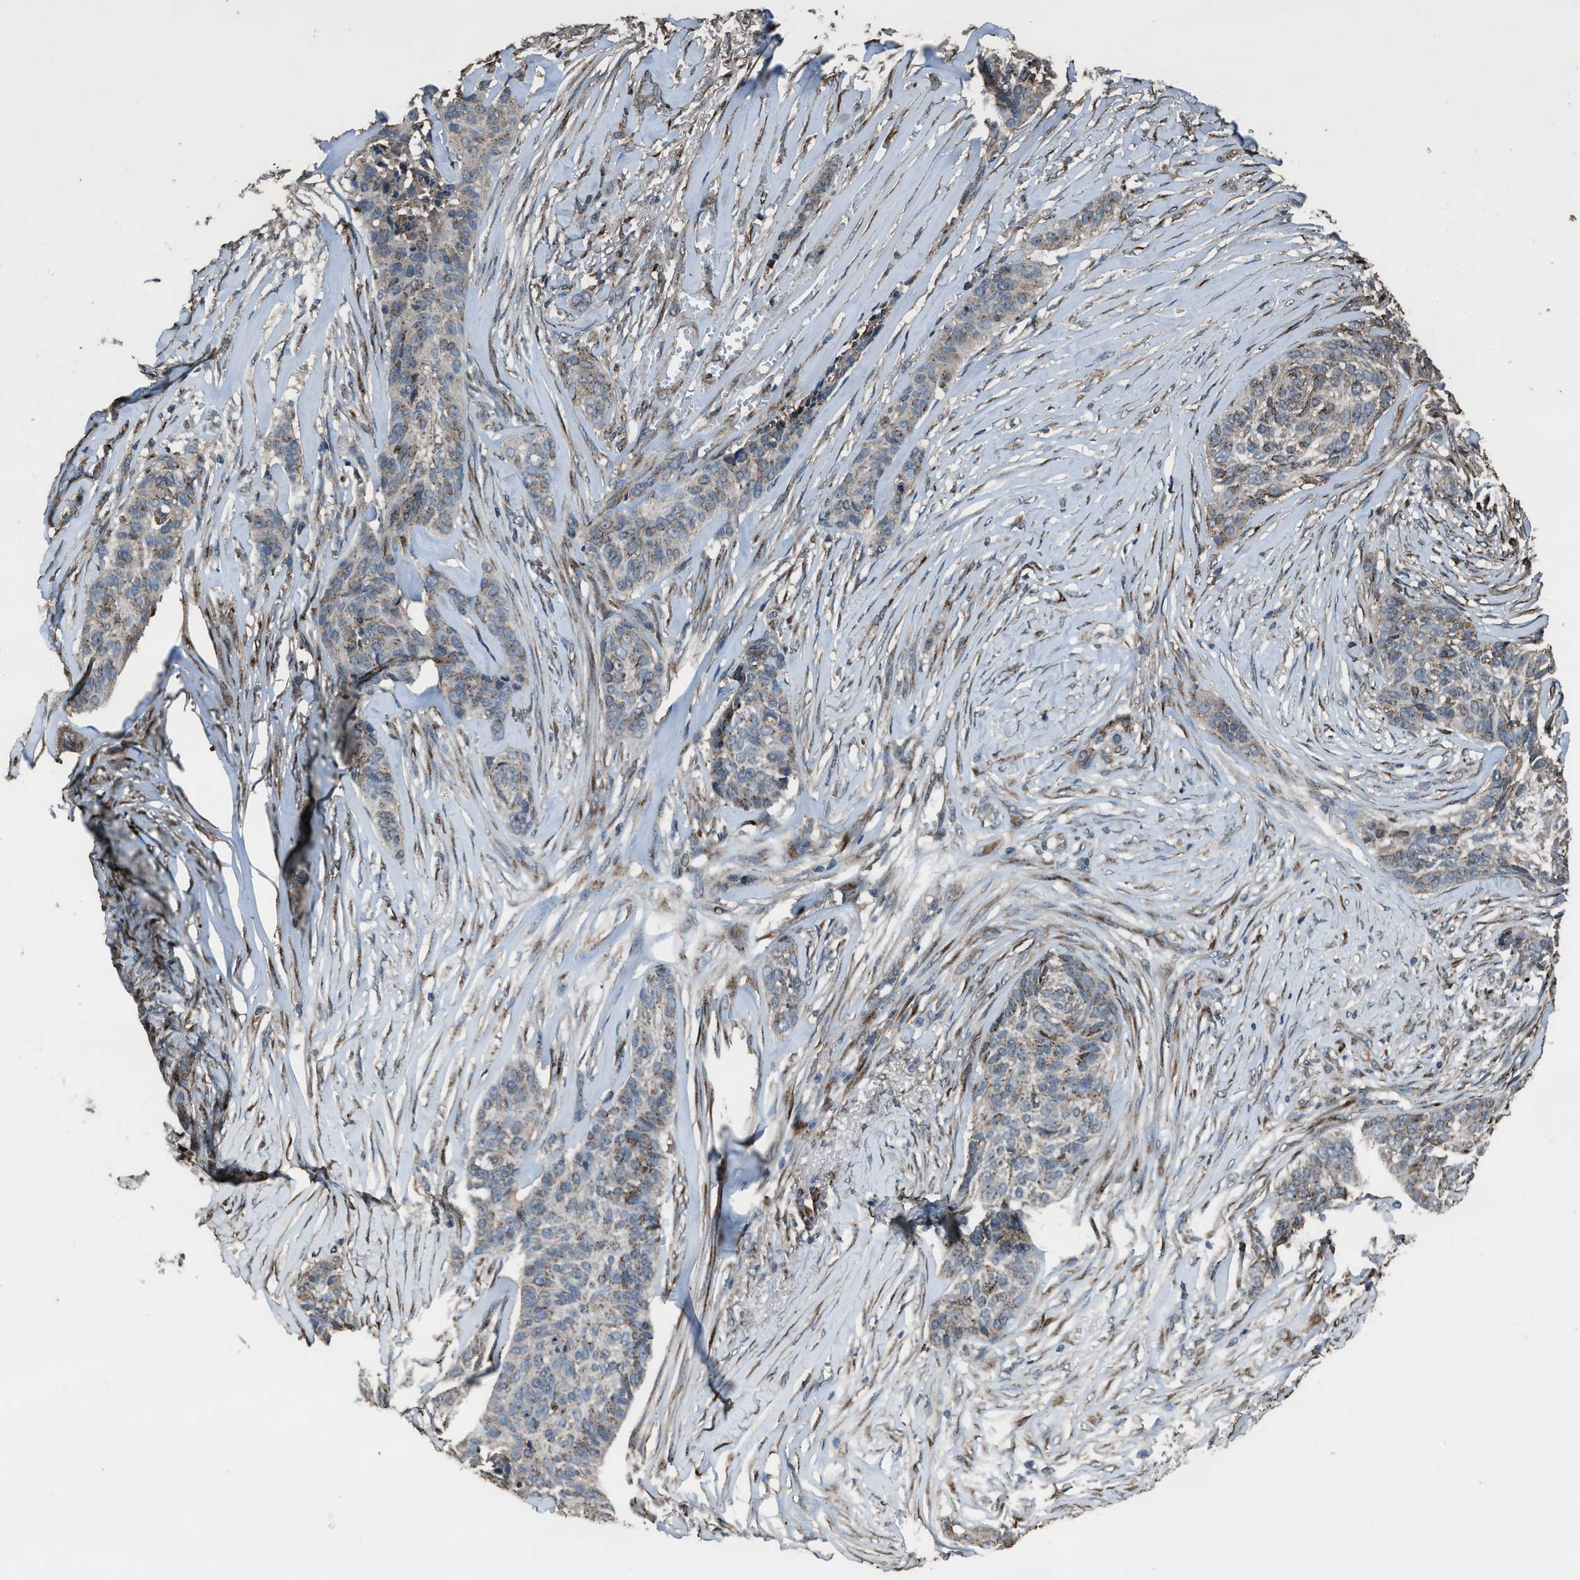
{"staining": {"intensity": "weak", "quantity": "<25%", "location": "cytoplasmic/membranous"}, "tissue": "skin cancer", "cell_type": "Tumor cells", "image_type": "cancer", "snomed": [{"axis": "morphology", "description": "Basal cell carcinoma"}, {"axis": "topography", "description": "Skin"}], "caption": "DAB (3,3'-diaminobenzidine) immunohistochemical staining of skin cancer exhibits no significant staining in tumor cells.", "gene": "SLC38A10", "patient": {"sex": "male", "age": 85}}